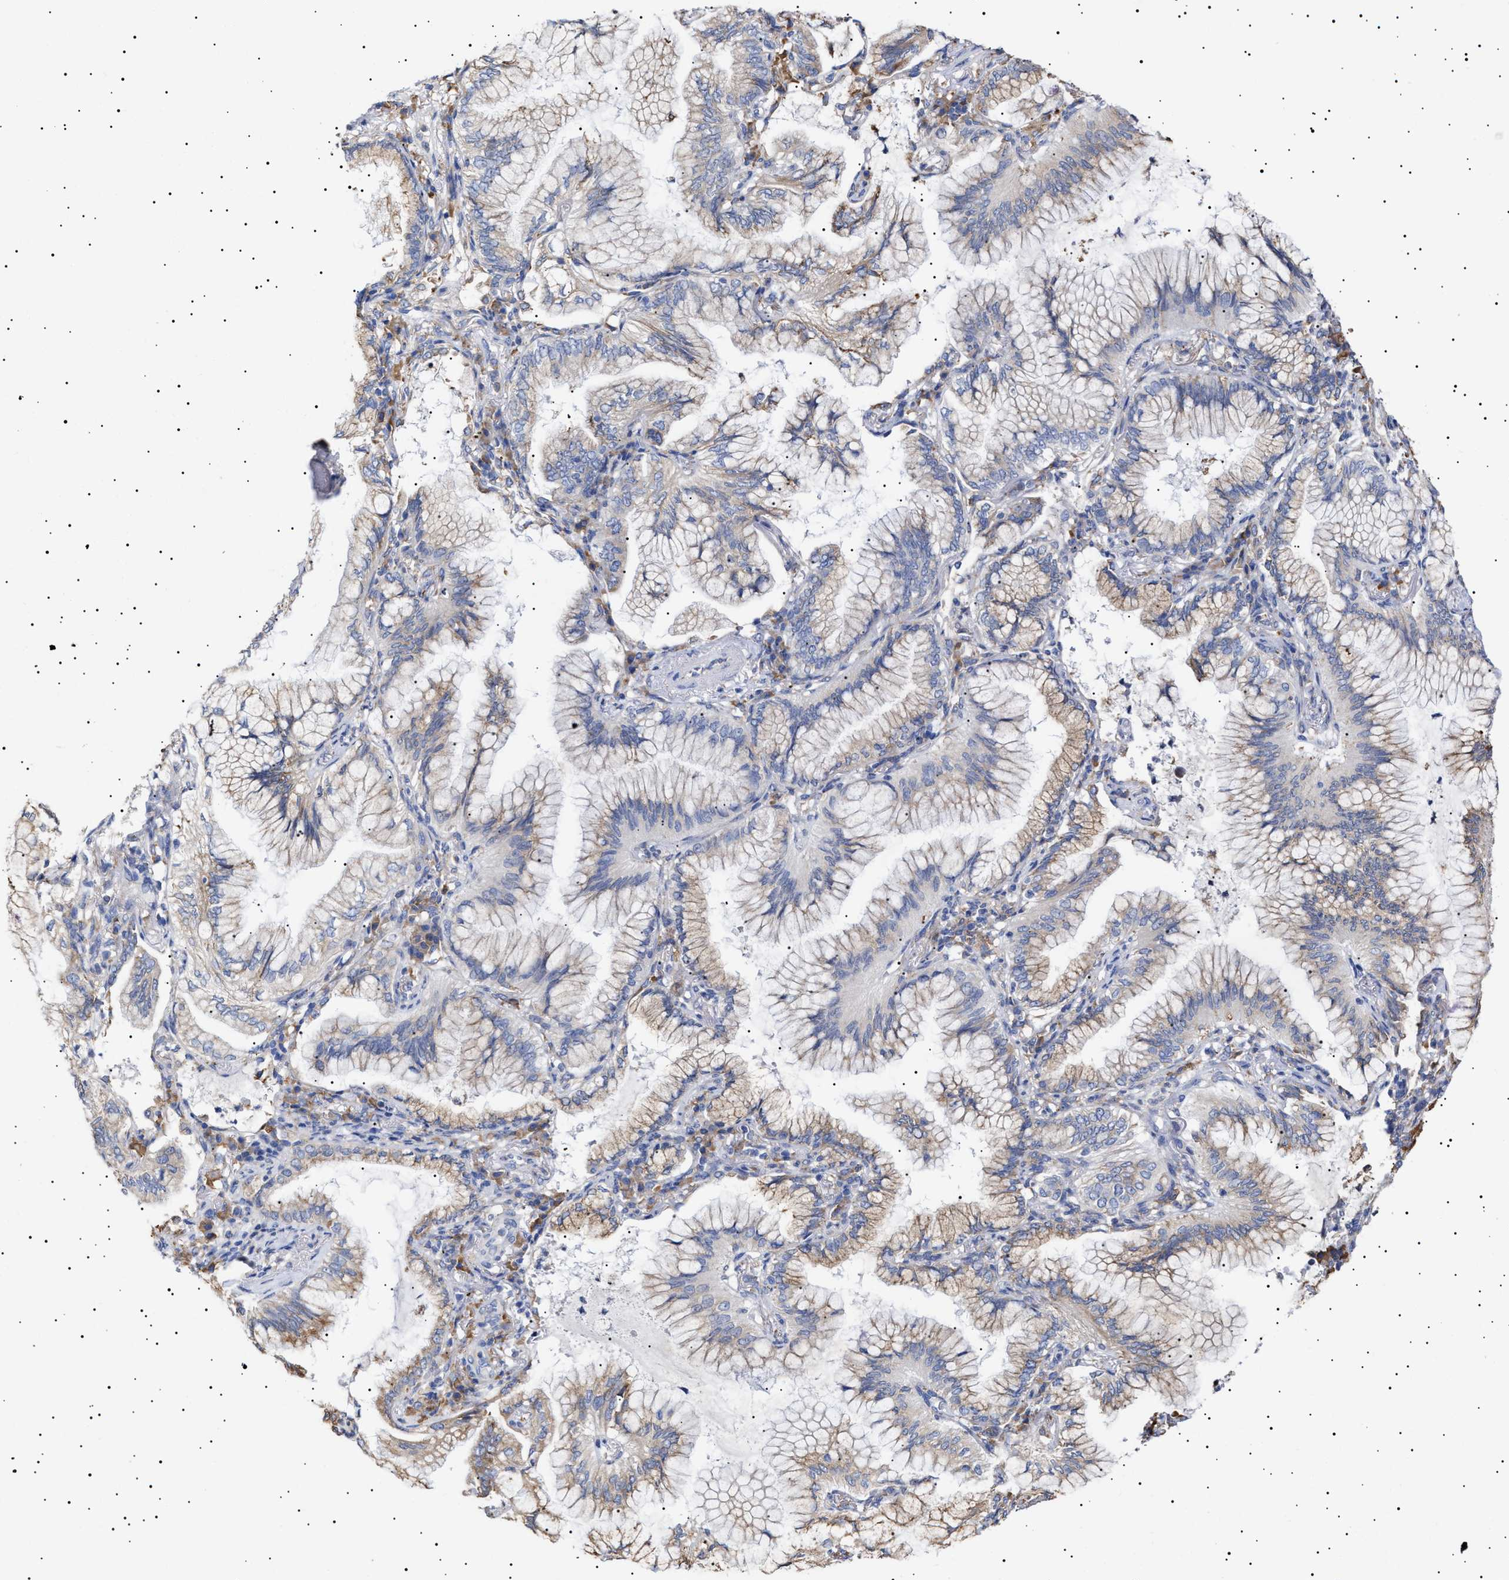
{"staining": {"intensity": "weak", "quantity": "<25%", "location": "cytoplasmic/membranous"}, "tissue": "lung cancer", "cell_type": "Tumor cells", "image_type": "cancer", "snomed": [{"axis": "morphology", "description": "Adenocarcinoma, NOS"}, {"axis": "topography", "description": "Lung"}], "caption": "Photomicrograph shows no significant protein expression in tumor cells of lung adenocarcinoma.", "gene": "ERCC6L2", "patient": {"sex": "female", "age": 70}}